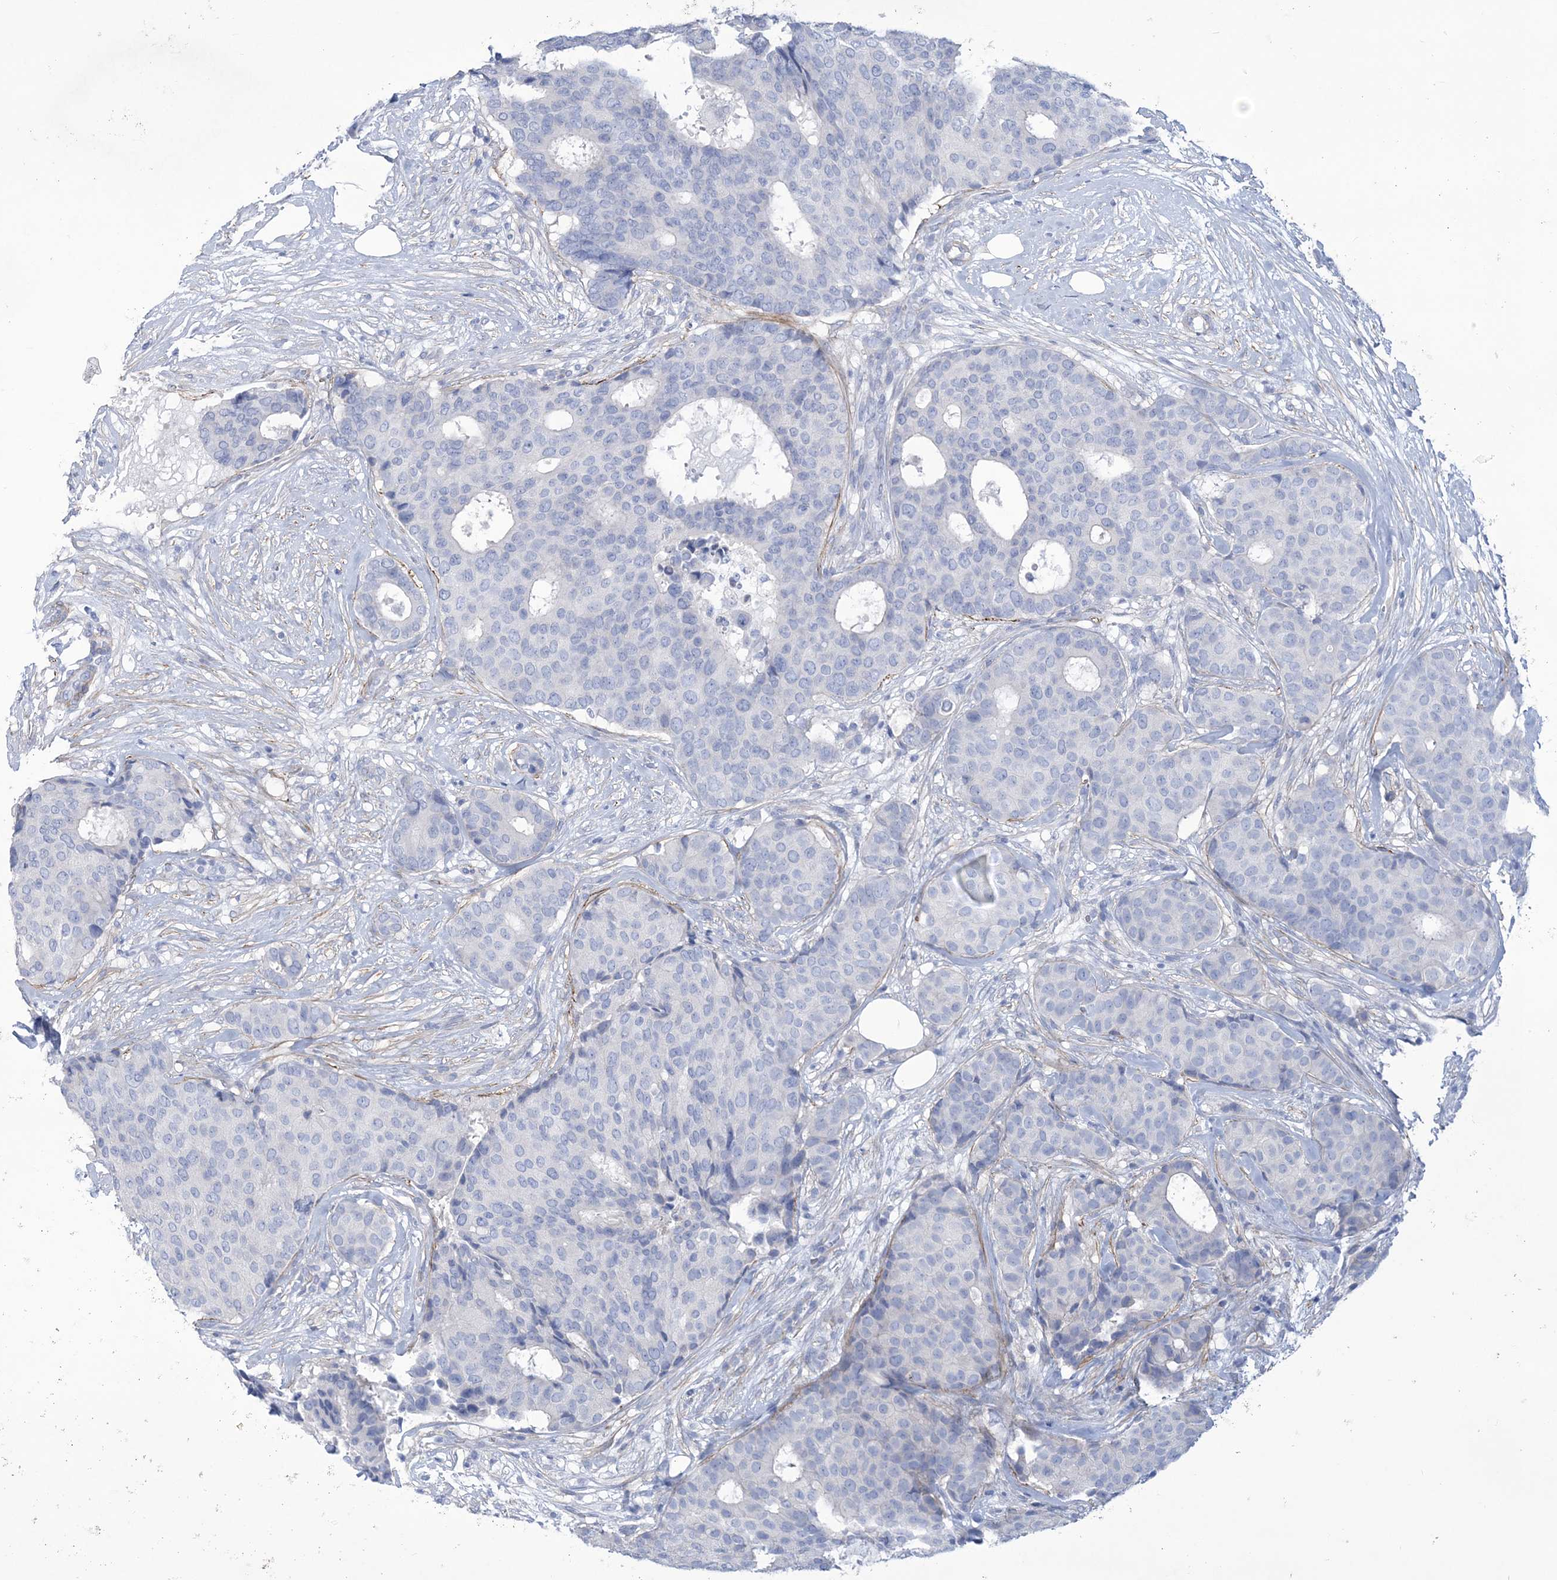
{"staining": {"intensity": "negative", "quantity": "none", "location": "none"}, "tissue": "breast cancer", "cell_type": "Tumor cells", "image_type": "cancer", "snomed": [{"axis": "morphology", "description": "Duct carcinoma"}, {"axis": "topography", "description": "Breast"}], "caption": "Immunohistochemistry (IHC) image of invasive ductal carcinoma (breast) stained for a protein (brown), which displays no expression in tumor cells.", "gene": "WDR74", "patient": {"sex": "female", "age": 75}}